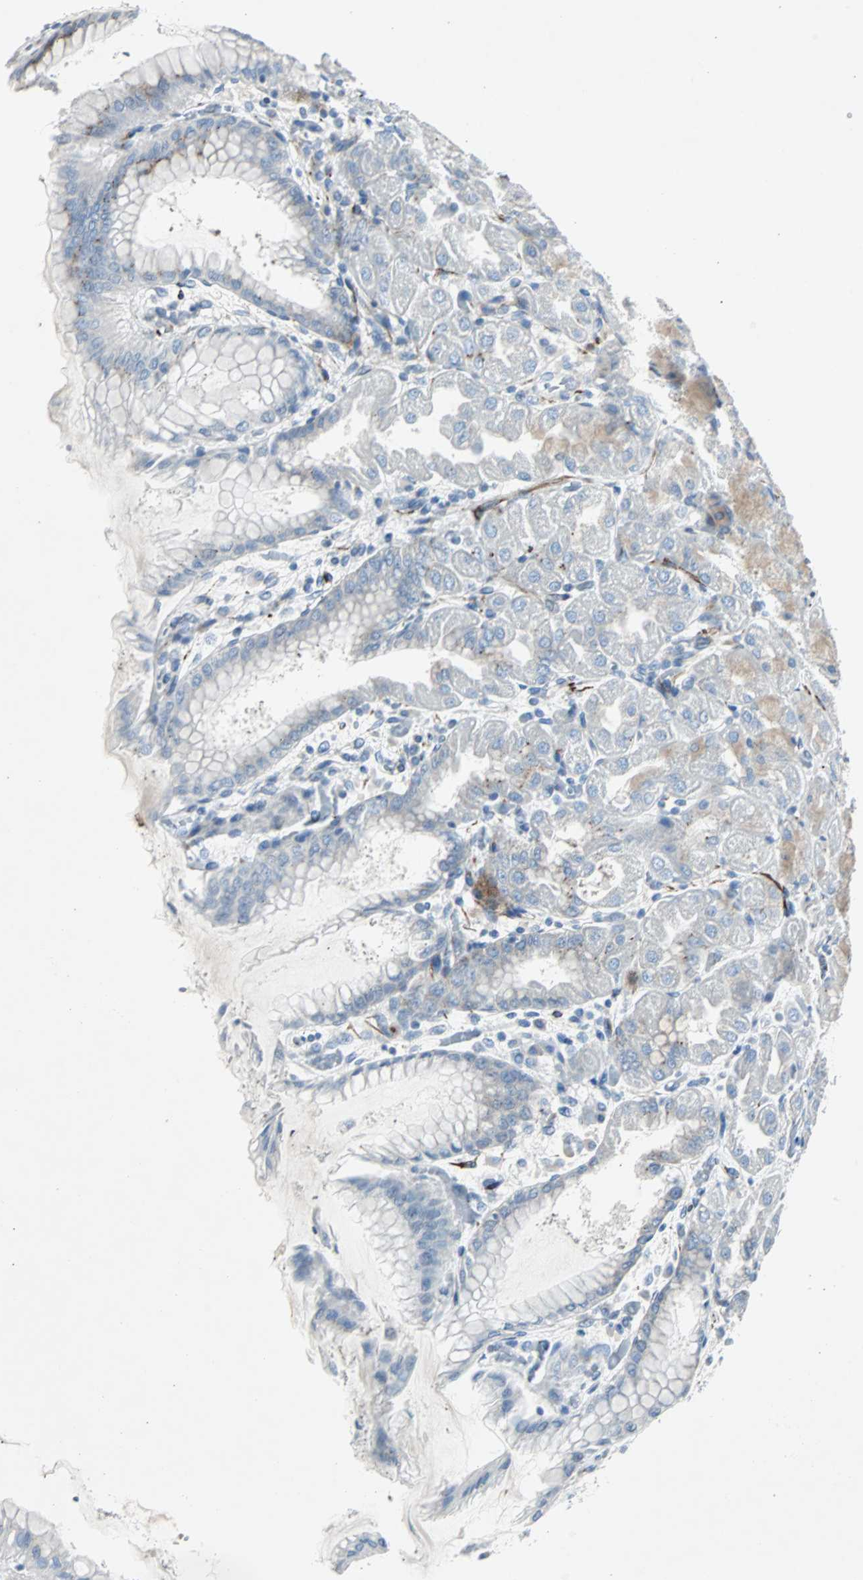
{"staining": {"intensity": "weak", "quantity": "25%-75%", "location": "cytoplasmic/membranous"}, "tissue": "stomach", "cell_type": "Glandular cells", "image_type": "normal", "snomed": [{"axis": "morphology", "description": "Normal tissue, NOS"}, {"axis": "topography", "description": "Stomach, upper"}], "caption": "A high-resolution photomicrograph shows immunohistochemistry (IHC) staining of benign stomach, which displays weak cytoplasmic/membranous staining in approximately 25%-75% of glandular cells. Nuclei are stained in blue.", "gene": "BBC3", "patient": {"sex": "female", "age": 56}}